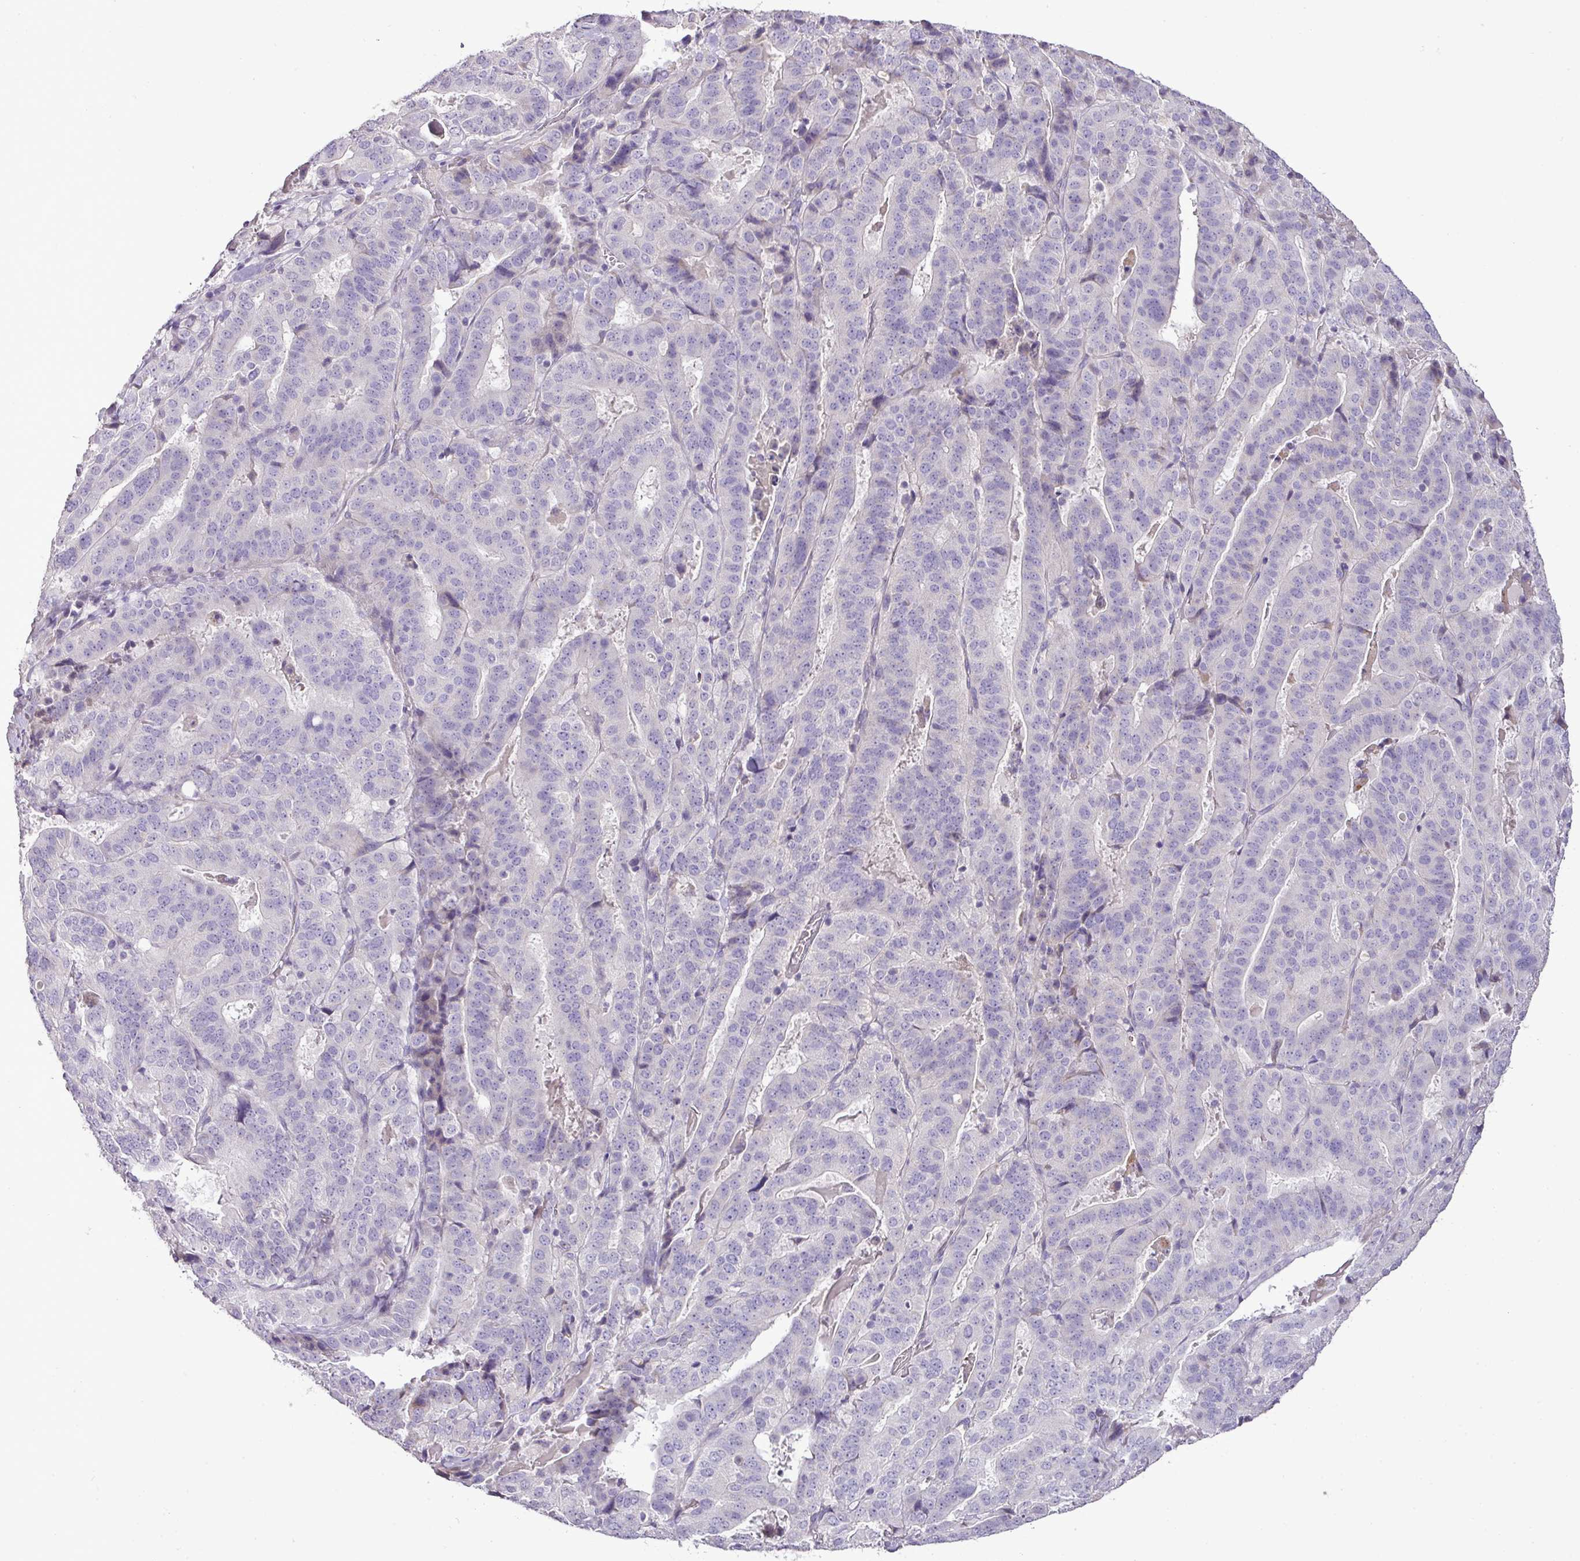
{"staining": {"intensity": "negative", "quantity": "none", "location": "none"}, "tissue": "stomach cancer", "cell_type": "Tumor cells", "image_type": "cancer", "snomed": [{"axis": "morphology", "description": "Adenocarcinoma, NOS"}, {"axis": "topography", "description": "Stomach"}], "caption": "Stomach cancer was stained to show a protein in brown. There is no significant positivity in tumor cells.", "gene": "BRINP2", "patient": {"sex": "male", "age": 48}}